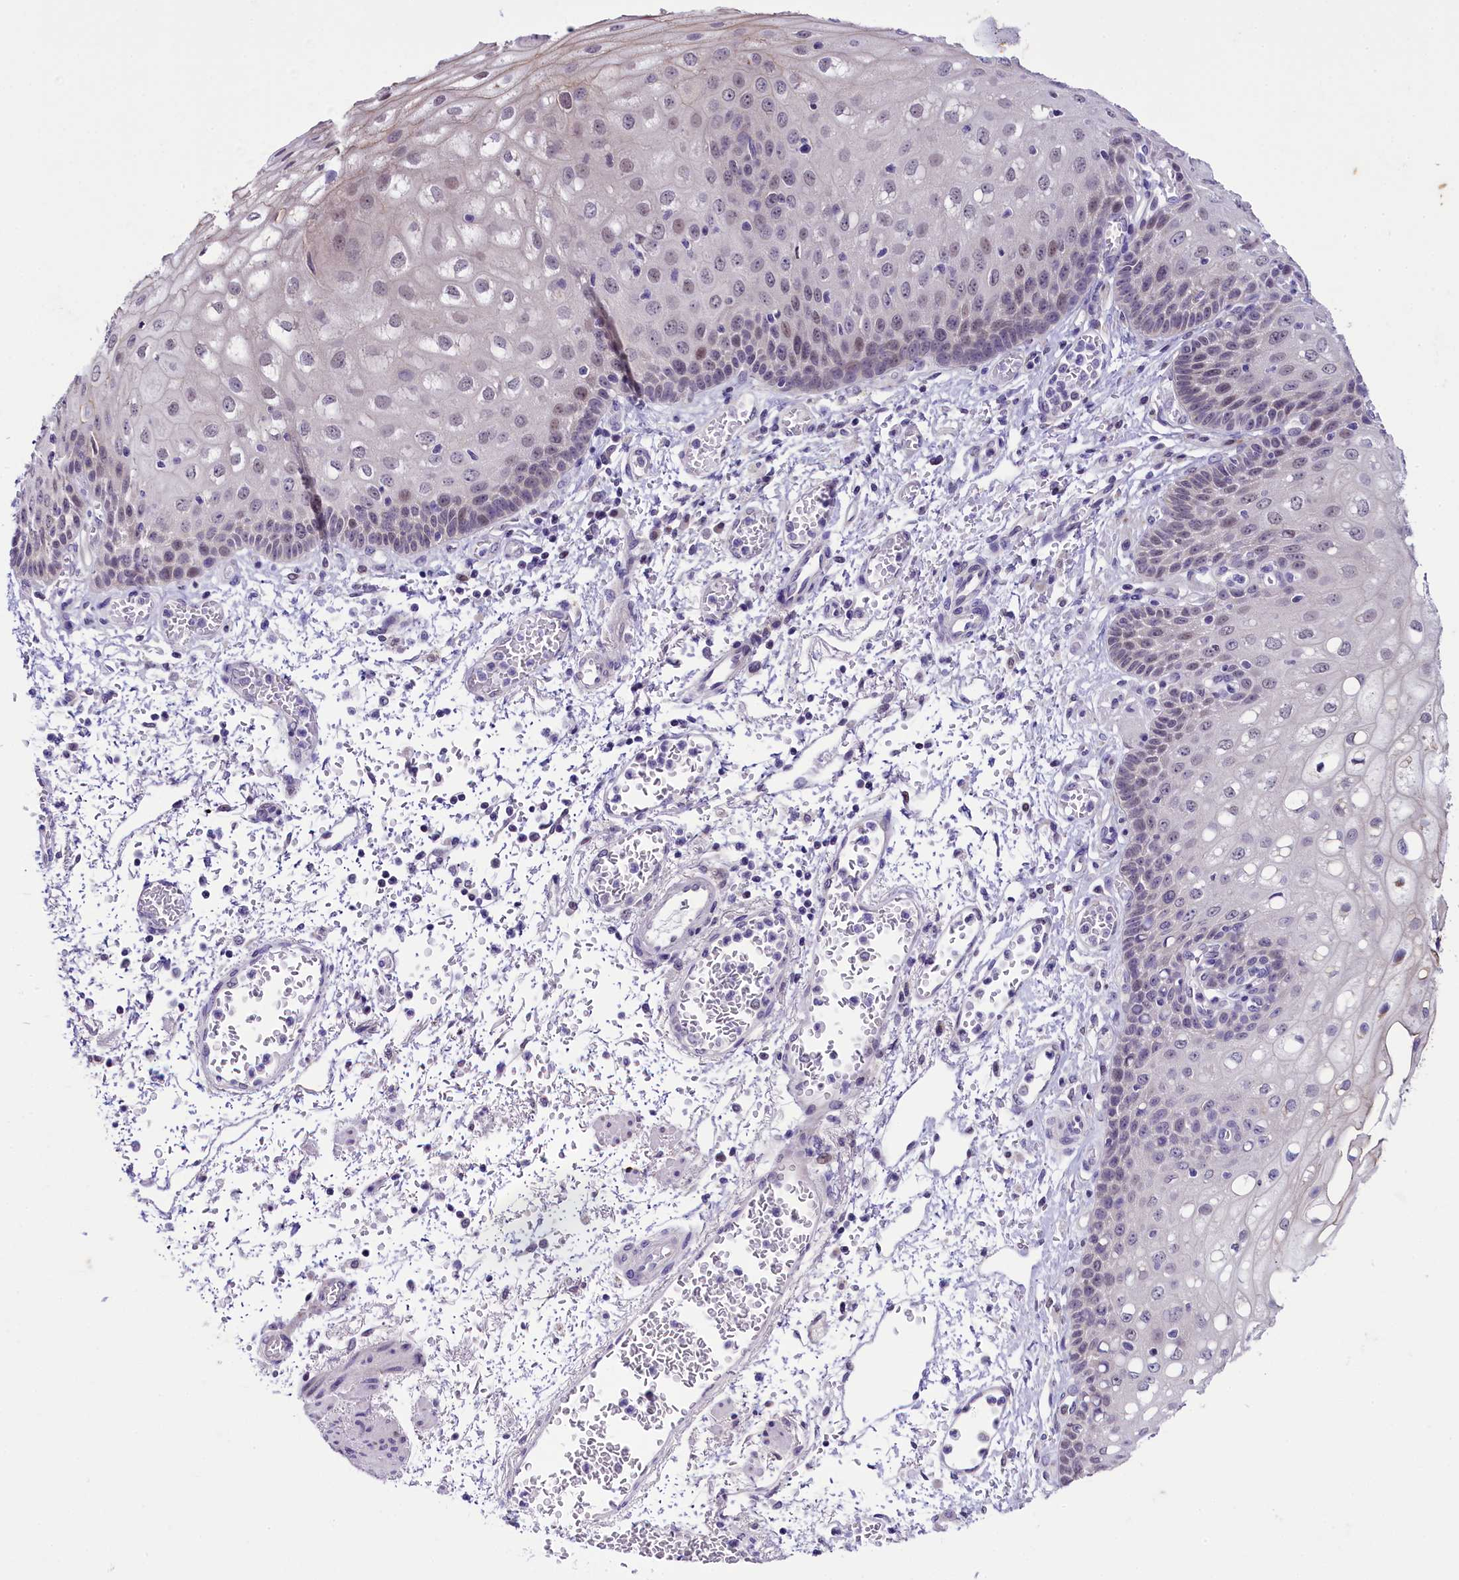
{"staining": {"intensity": "moderate", "quantity": "<25%", "location": "cytoplasmic/membranous,nuclear"}, "tissue": "esophagus", "cell_type": "Squamous epithelial cells", "image_type": "normal", "snomed": [{"axis": "morphology", "description": "Normal tissue, NOS"}, {"axis": "topography", "description": "Esophagus"}], "caption": "DAB (3,3'-diaminobenzidine) immunohistochemical staining of unremarkable esophagus reveals moderate cytoplasmic/membranous,nuclear protein positivity in about <25% of squamous epithelial cells.", "gene": "OSGEP", "patient": {"sex": "male", "age": 81}}